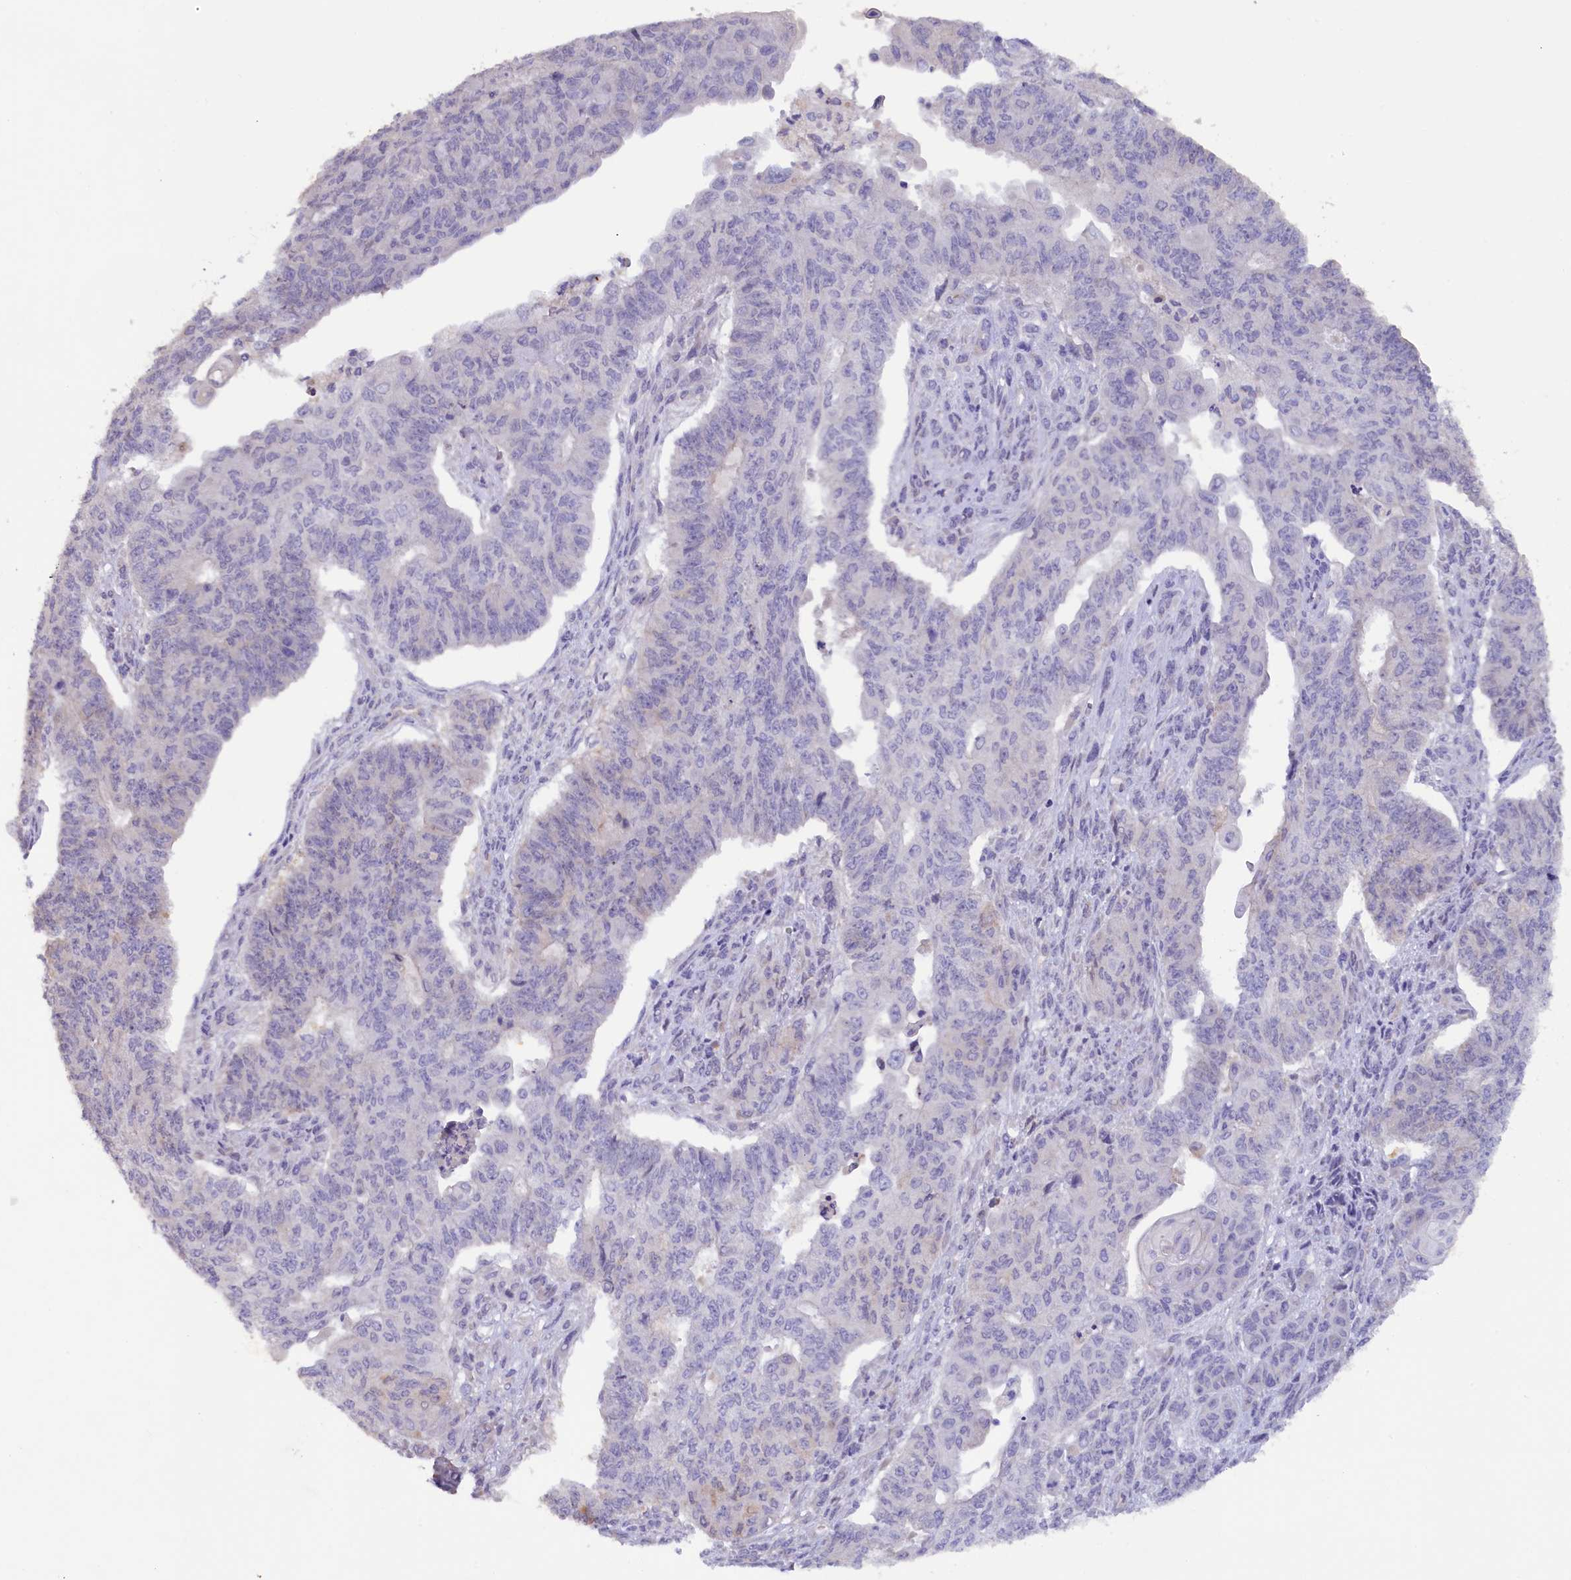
{"staining": {"intensity": "negative", "quantity": "none", "location": "none"}, "tissue": "endometrial cancer", "cell_type": "Tumor cells", "image_type": "cancer", "snomed": [{"axis": "morphology", "description": "Adenocarcinoma, NOS"}, {"axis": "topography", "description": "Endometrium"}], "caption": "Protein analysis of adenocarcinoma (endometrial) demonstrates no significant expression in tumor cells.", "gene": "ZSWIM4", "patient": {"sex": "female", "age": 32}}